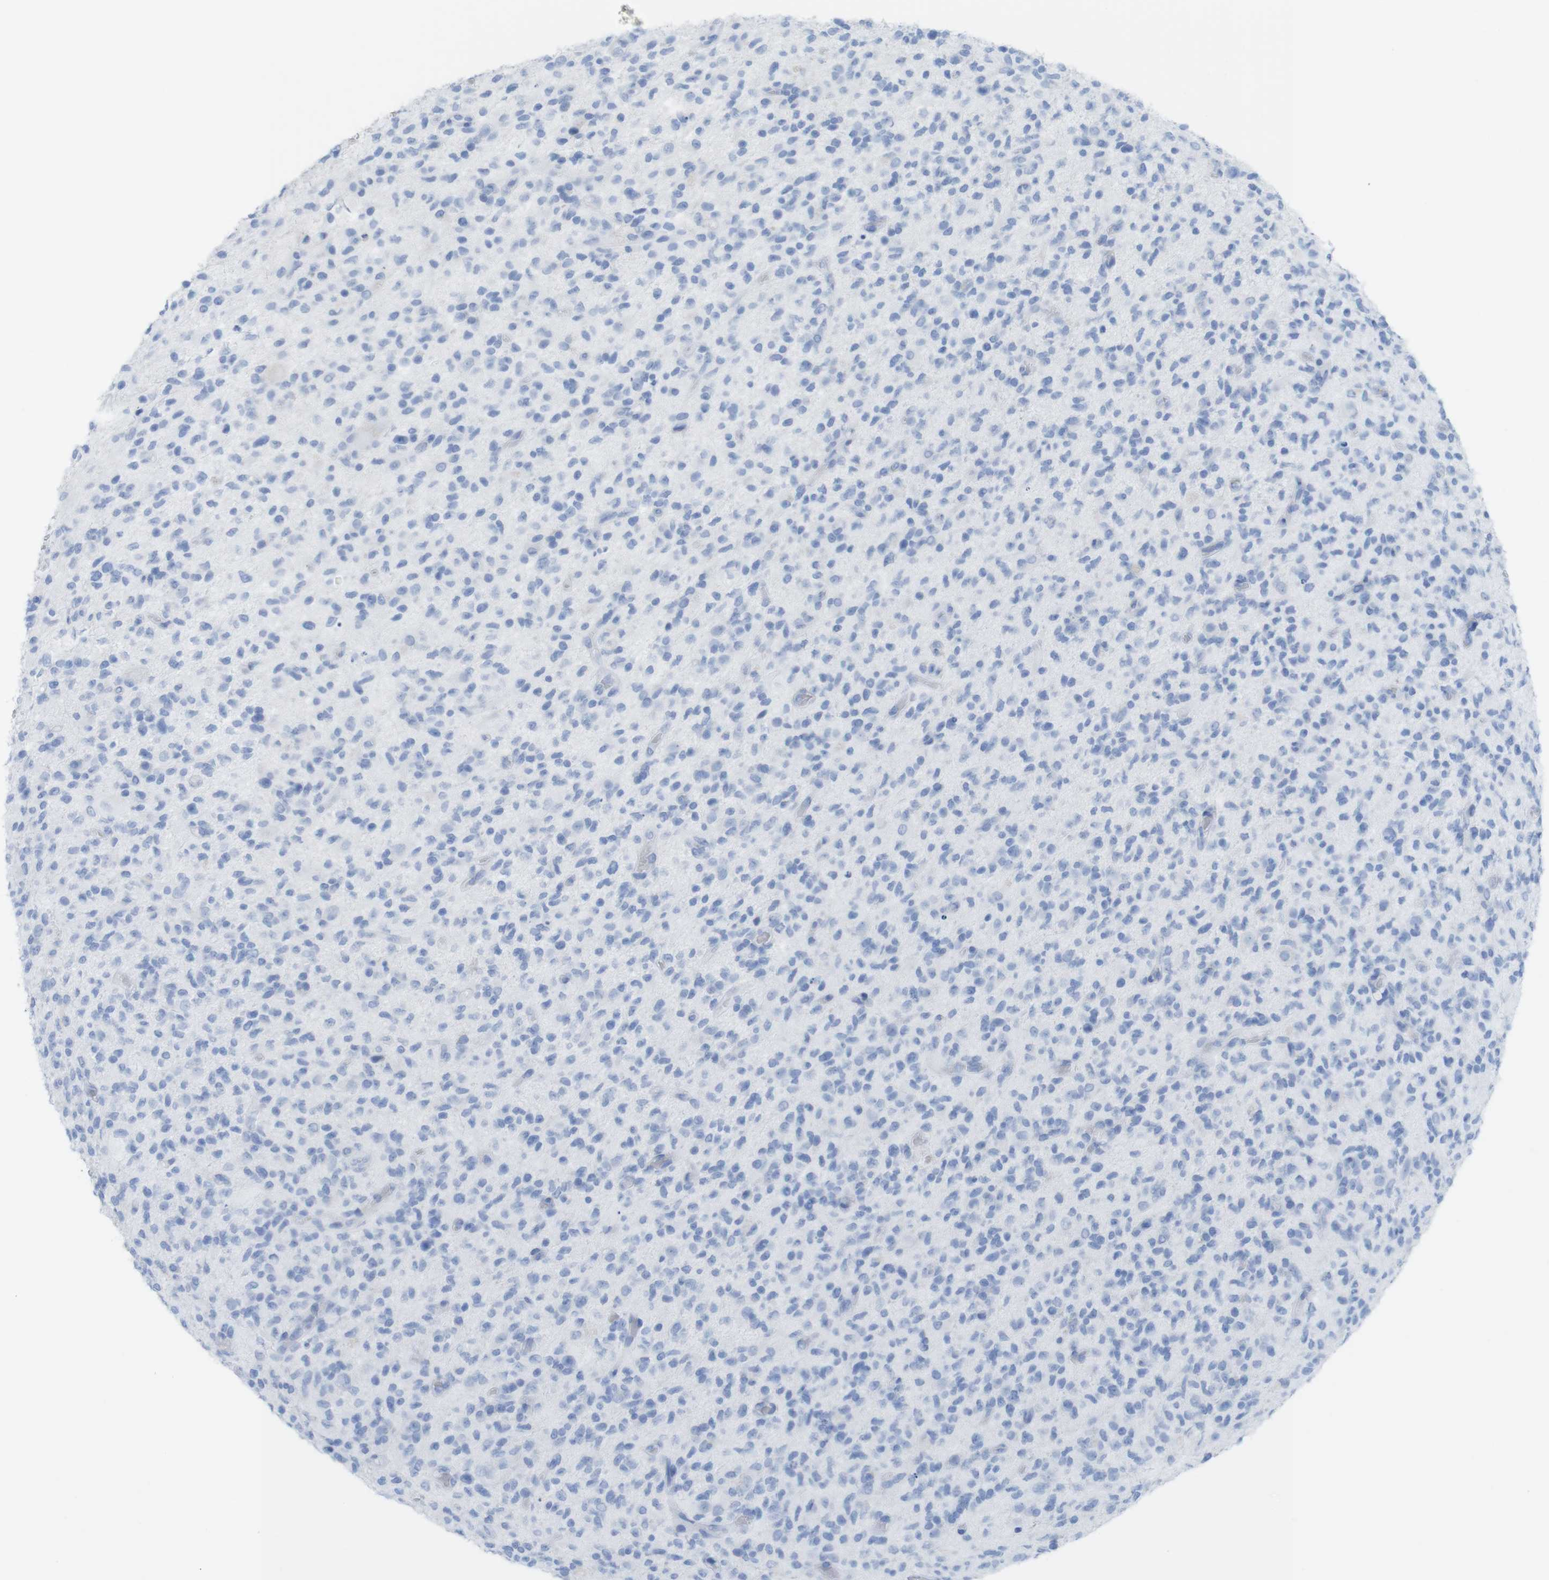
{"staining": {"intensity": "negative", "quantity": "none", "location": "none"}, "tissue": "glioma", "cell_type": "Tumor cells", "image_type": "cancer", "snomed": [{"axis": "morphology", "description": "Glioma, malignant, High grade"}, {"axis": "topography", "description": "Brain"}], "caption": "DAB (3,3'-diaminobenzidine) immunohistochemical staining of human malignant high-grade glioma displays no significant expression in tumor cells.", "gene": "MYH7", "patient": {"sex": "male", "age": 71}}